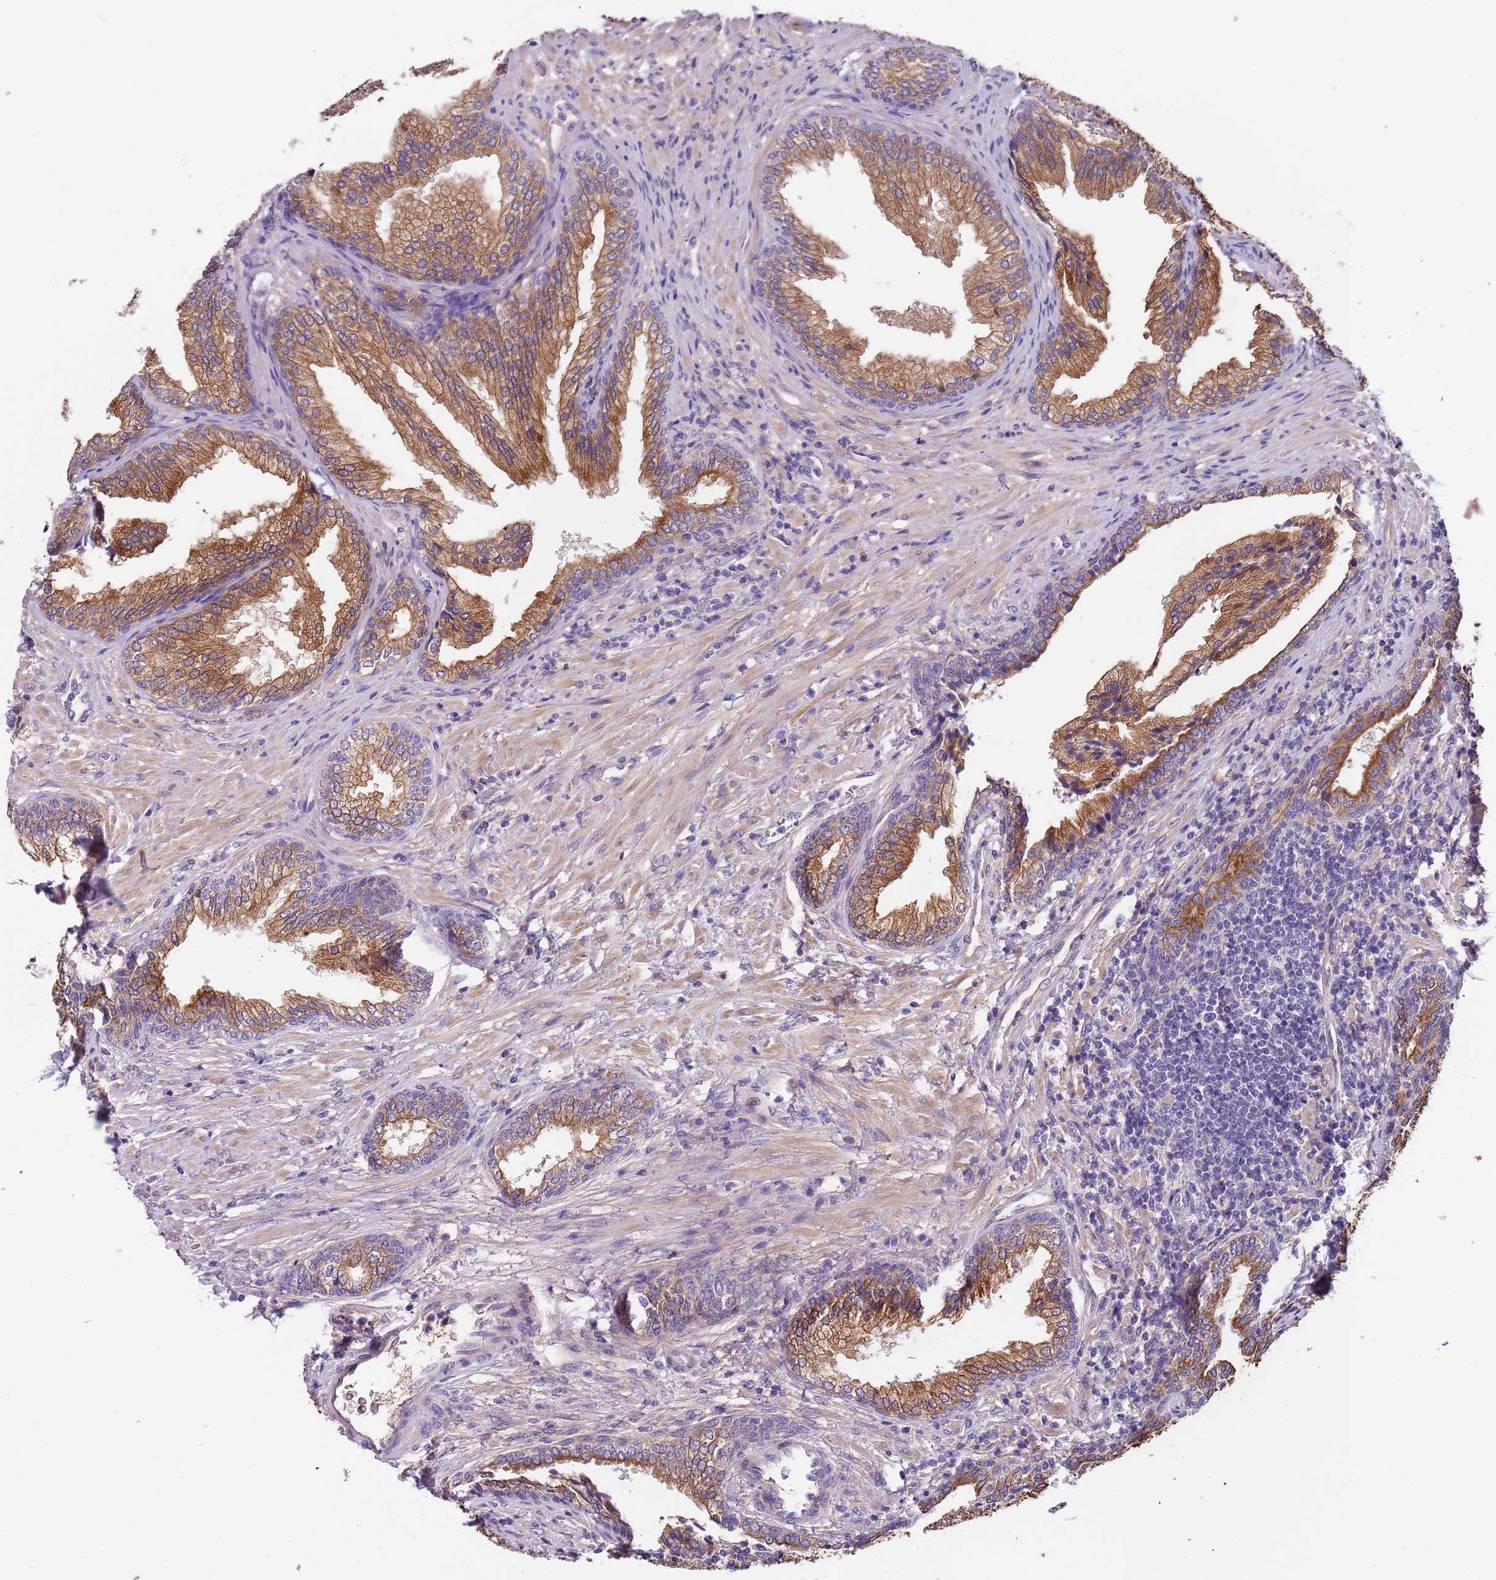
{"staining": {"intensity": "moderate", "quantity": ">75%", "location": "cytoplasmic/membranous"}, "tissue": "prostate", "cell_type": "Glandular cells", "image_type": "normal", "snomed": [{"axis": "morphology", "description": "Normal tissue, NOS"}, {"axis": "topography", "description": "Prostate"}], "caption": "Glandular cells demonstrate moderate cytoplasmic/membranous staining in about >75% of cells in normal prostate.", "gene": "LAMB4", "patient": {"sex": "male", "age": 76}}